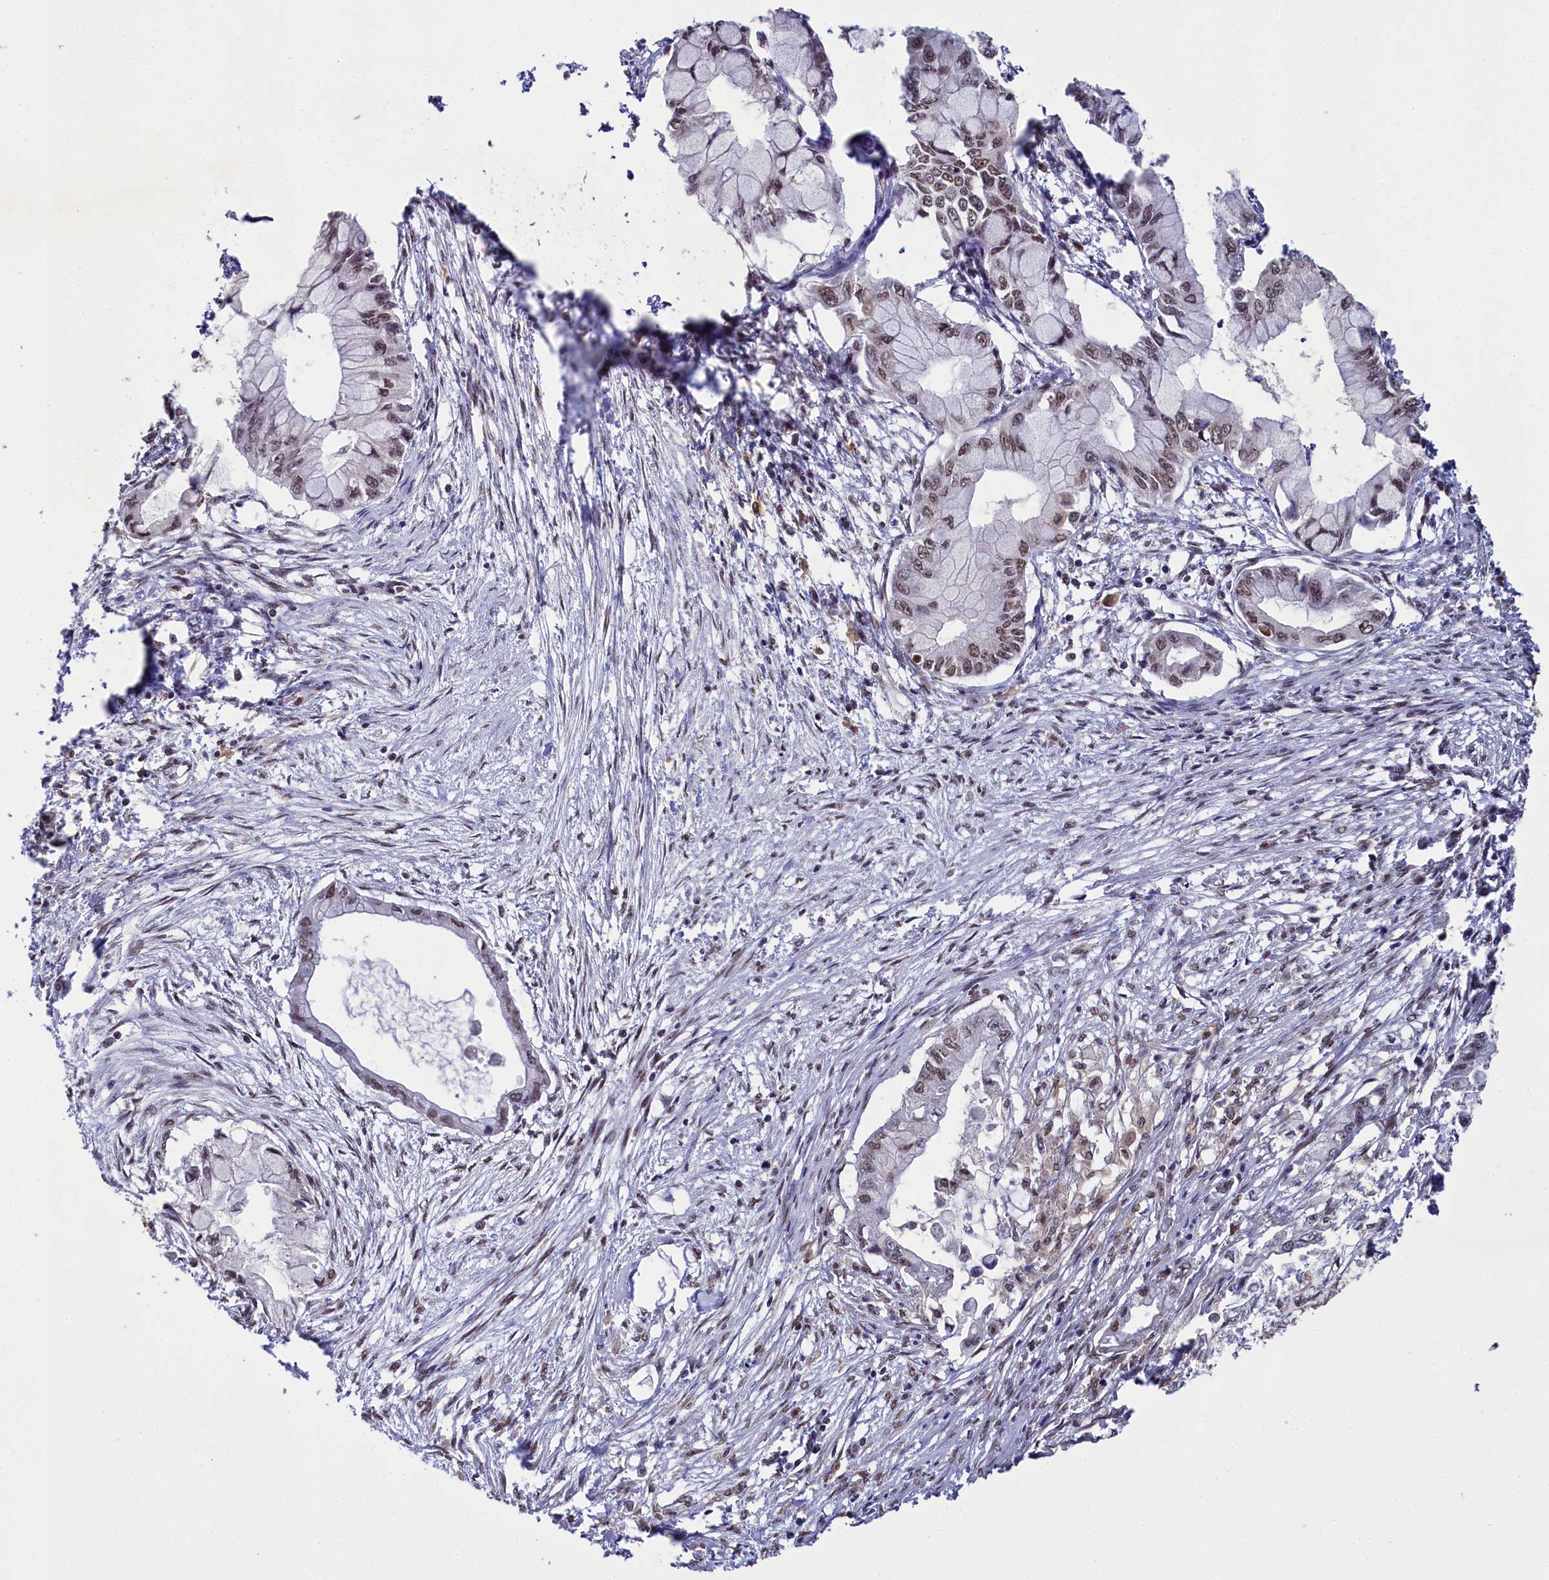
{"staining": {"intensity": "moderate", "quantity": ">75%", "location": "nuclear"}, "tissue": "pancreatic cancer", "cell_type": "Tumor cells", "image_type": "cancer", "snomed": [{"axis": "morphology", "description": "Adenocarcinoma, NOS"}, {"axis": "topography", "description": "Pancreas"}], "caption": "A brown stain shows moderate nuclear expression of a protein in adenocarcinoma (pancreatic) tumor cells.", "gene": "PPHLN1", "patient": {"sex": "male", "age": 48}}